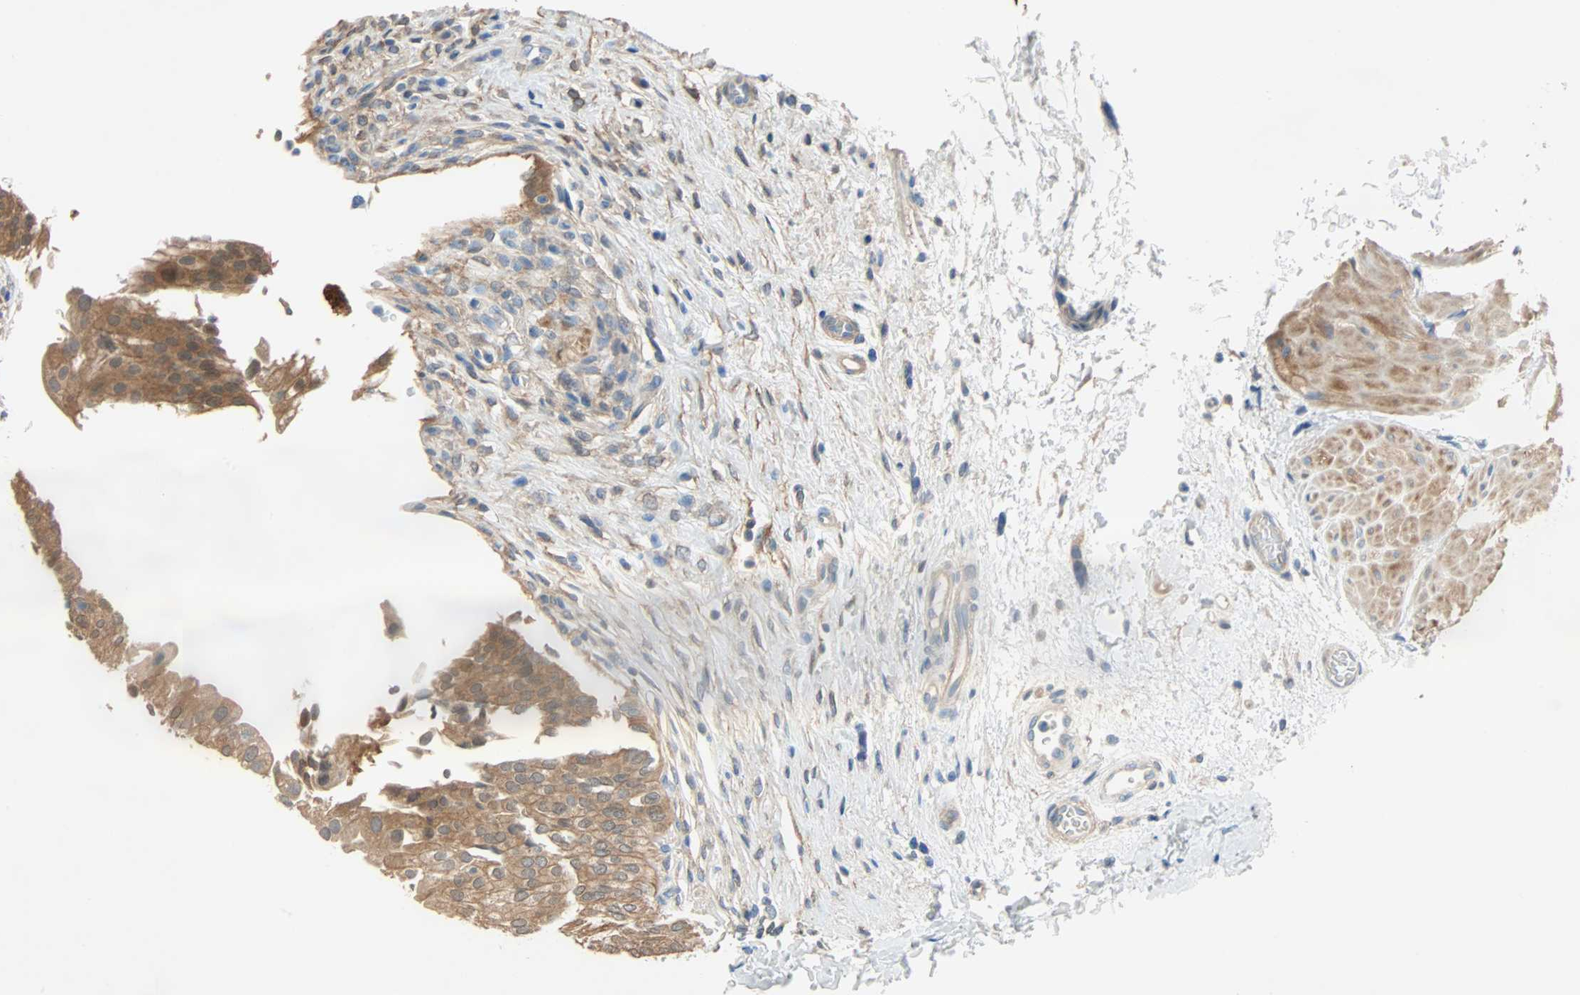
{"staining": {"intensity": "moderate", "quantity": ">75%", "location": "cytoplasmic/membranous"}, "tissue": "urinary bladder", "cell_type": "Urothelial cells", "image_type": "normal", "snomed": [{"axis": "morphology", "description": "Normal tissue, NOS"}, {"axis": "morphology", "description": "Urothelial carcinoma, High grade"}, {"axis": "topography", "description": "Urinary bladder"}], "caption": "A micrograph showing moderate cytoplasmic/membranous staining in approximately >75% of urothelial cells in normal urinary bladder, as visualized by brown immunohistochemical staining.", "gene": "TNFRSF12A", "patient": {"sex": "male", "age": 46}}